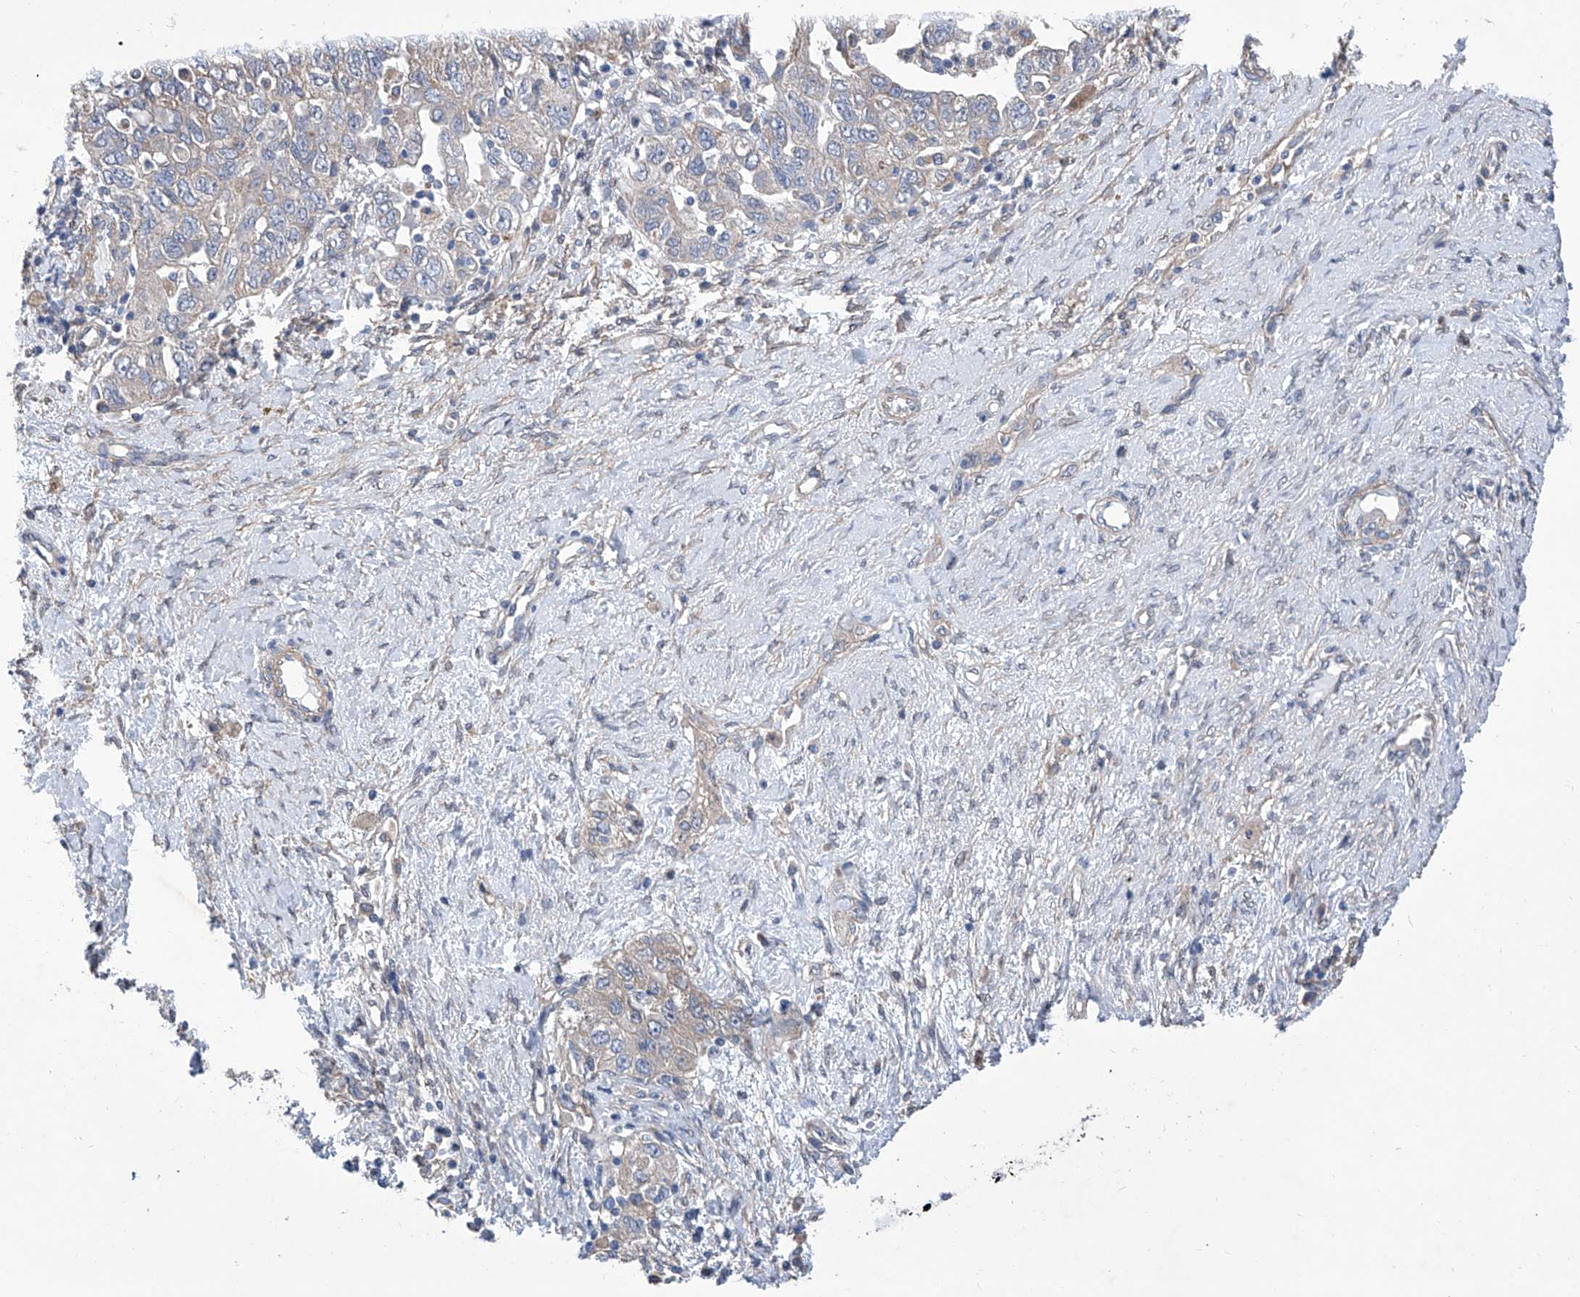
{"staining": {"intensity": "negative", "quantity": "none", "location": "none"}, "tissue": "ovarian cancer", "cell_type": "Tumor cells", "image_type": "cancer", "snomed": [{"axis": "morphology", "description": "Carcinoma, NOS"}, {"axis": "morphology", "description": "Cystadenocarcinoma, serous, NOS"}, {"axis": "topography", "description": "Ovary"}], "caption": "Tumor cells show no significant protein staining in serous cystadenocarcinoma (ovarian).", "gene": "SMS", "patient": {"sex": "female", "age": 69}}